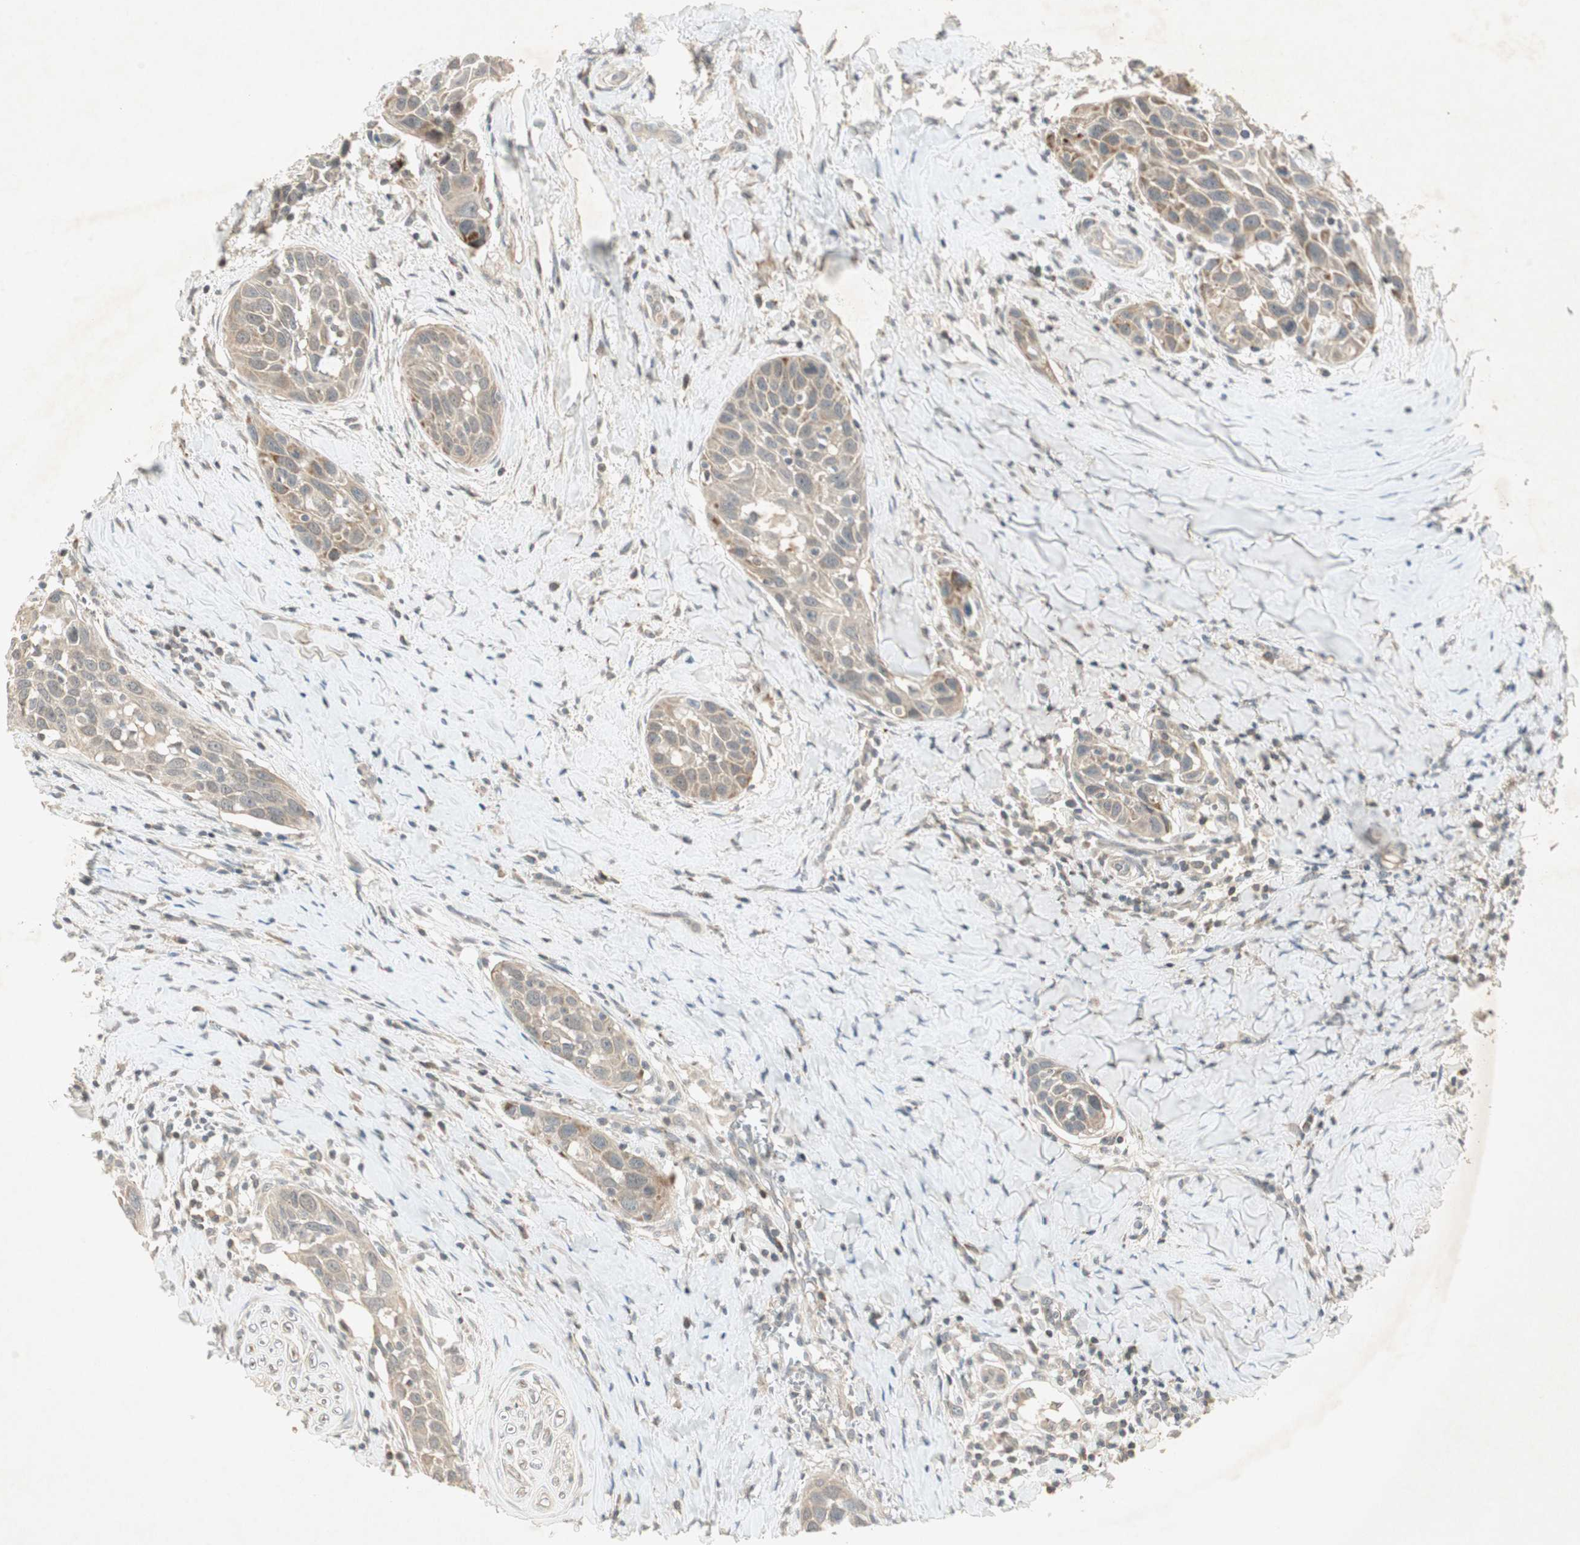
{"staining": {"intensity": "weak", "quantity": ">75%", "location": "cytoplasmic/membranous"}, "tissue": "head and neck cancer", "cell_type": "Tumor cells", "image_type": "cancer", "snomed": [{"axis": "morphology", "description": "Normal tissue, NOS"}, {"axis": "morphology", "description": "Squamous cell carcinoma, NOS"}, {"axis": "topography", "description": "Oral tissue"}, {"axis": "topography", "description": "Head-Neck"}], "caption": "Head and neck cancer stained with IHC exhibits weak cytoplasmic/membranous expression in about >75% of tumor cells.", "gene": "USP2", "patient": {"sex": "female", "age": 50}}